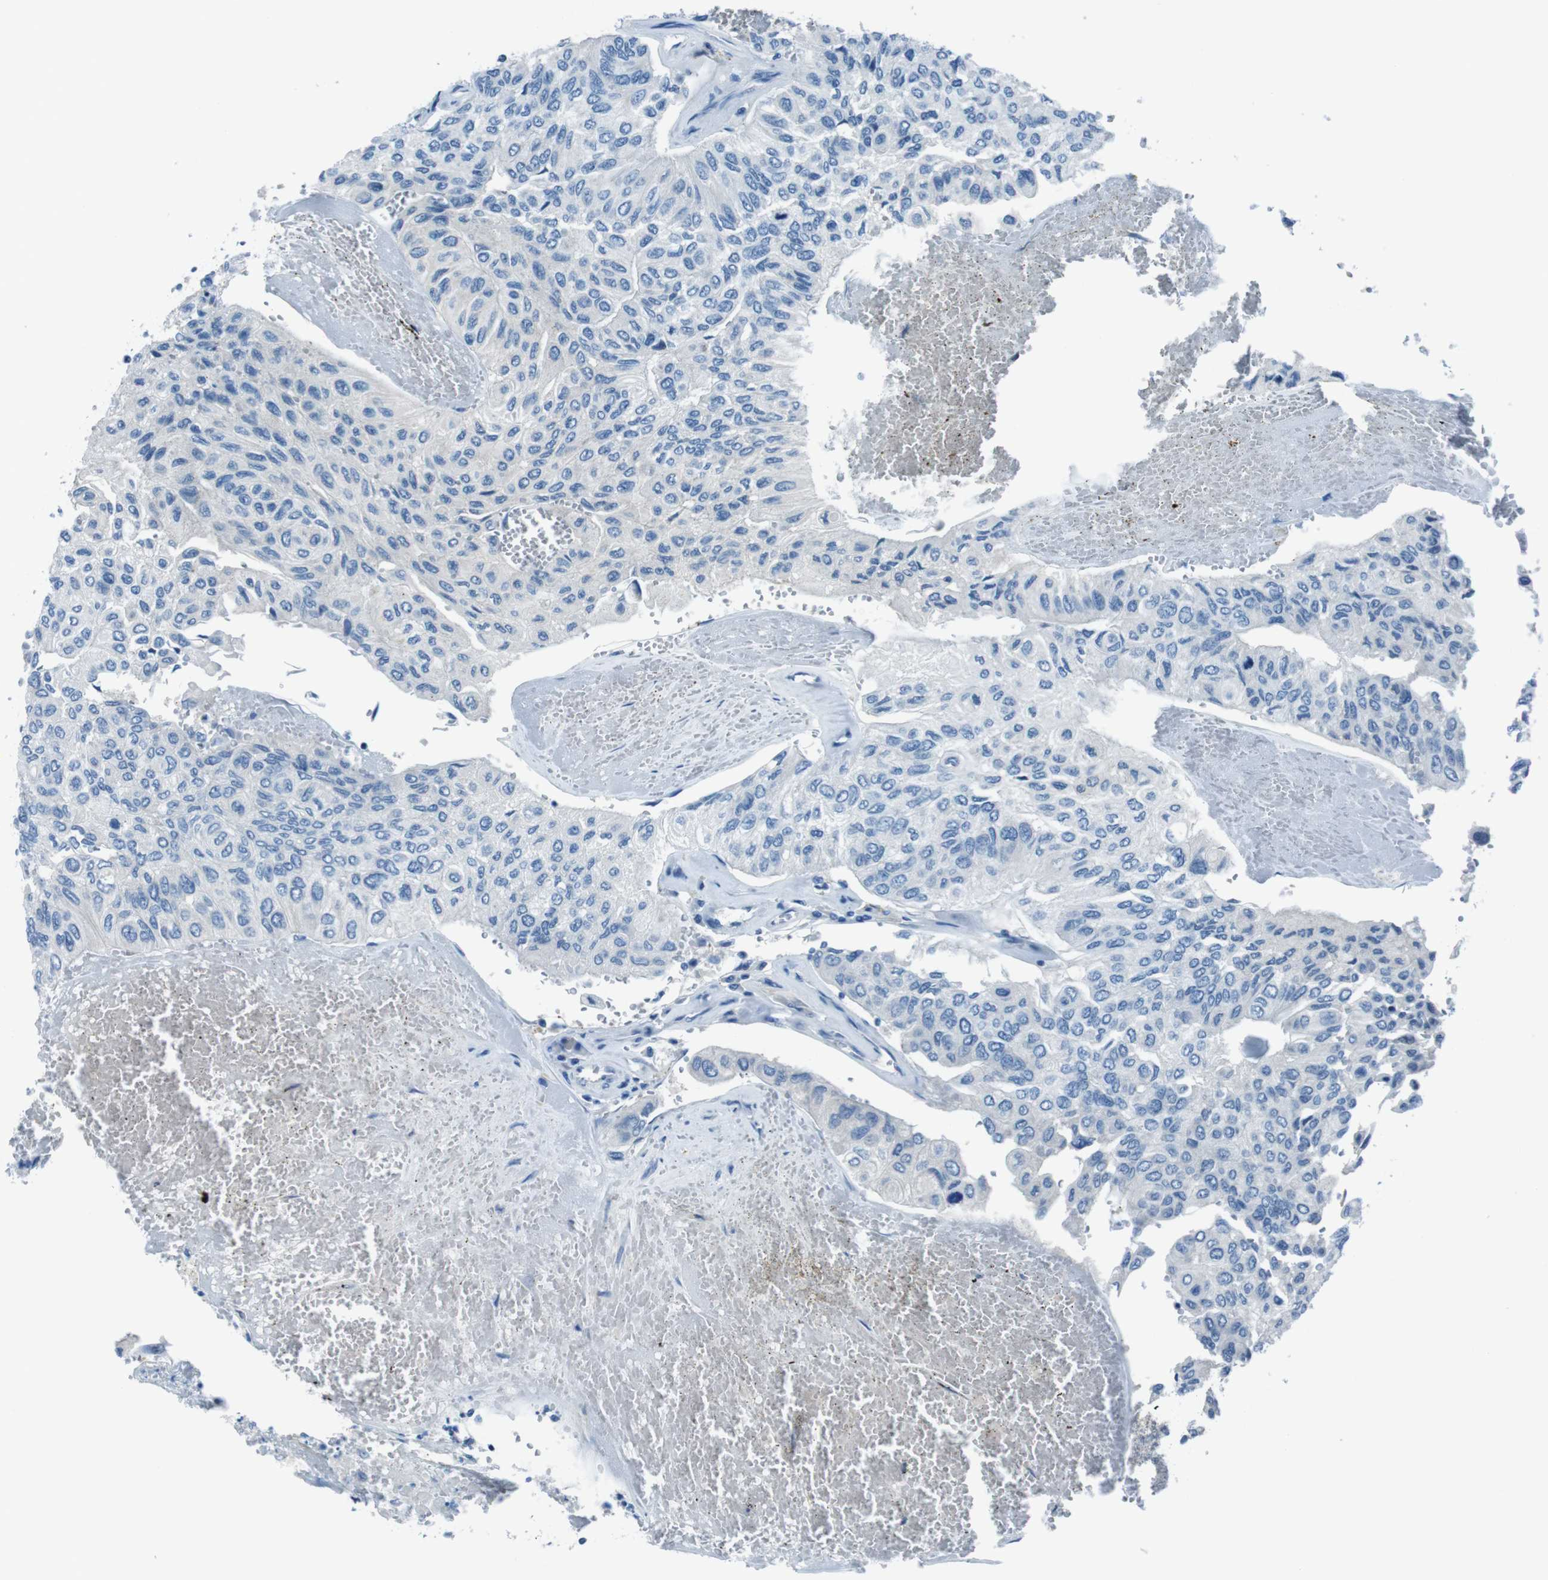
{"staining": {"intensity": "negative", "quantity": "none", "location": "none"}, "tissue": "urothelial cancer", "cell_type": "Tumor cells", "image_type": "cancer", "snomed": [{"axis": "morphology", "description": "Urothelial carcinoma, High grade"}, {"axis": "topography", "description": "Urinary bladder"}], "caption": "IHC photomicrograph of urothelial cancer stained for a protein (brown), which exhibits no staining in tumor cells.", "gene": "NANOS2", "patient": {"sex": "male", "age": 66}}